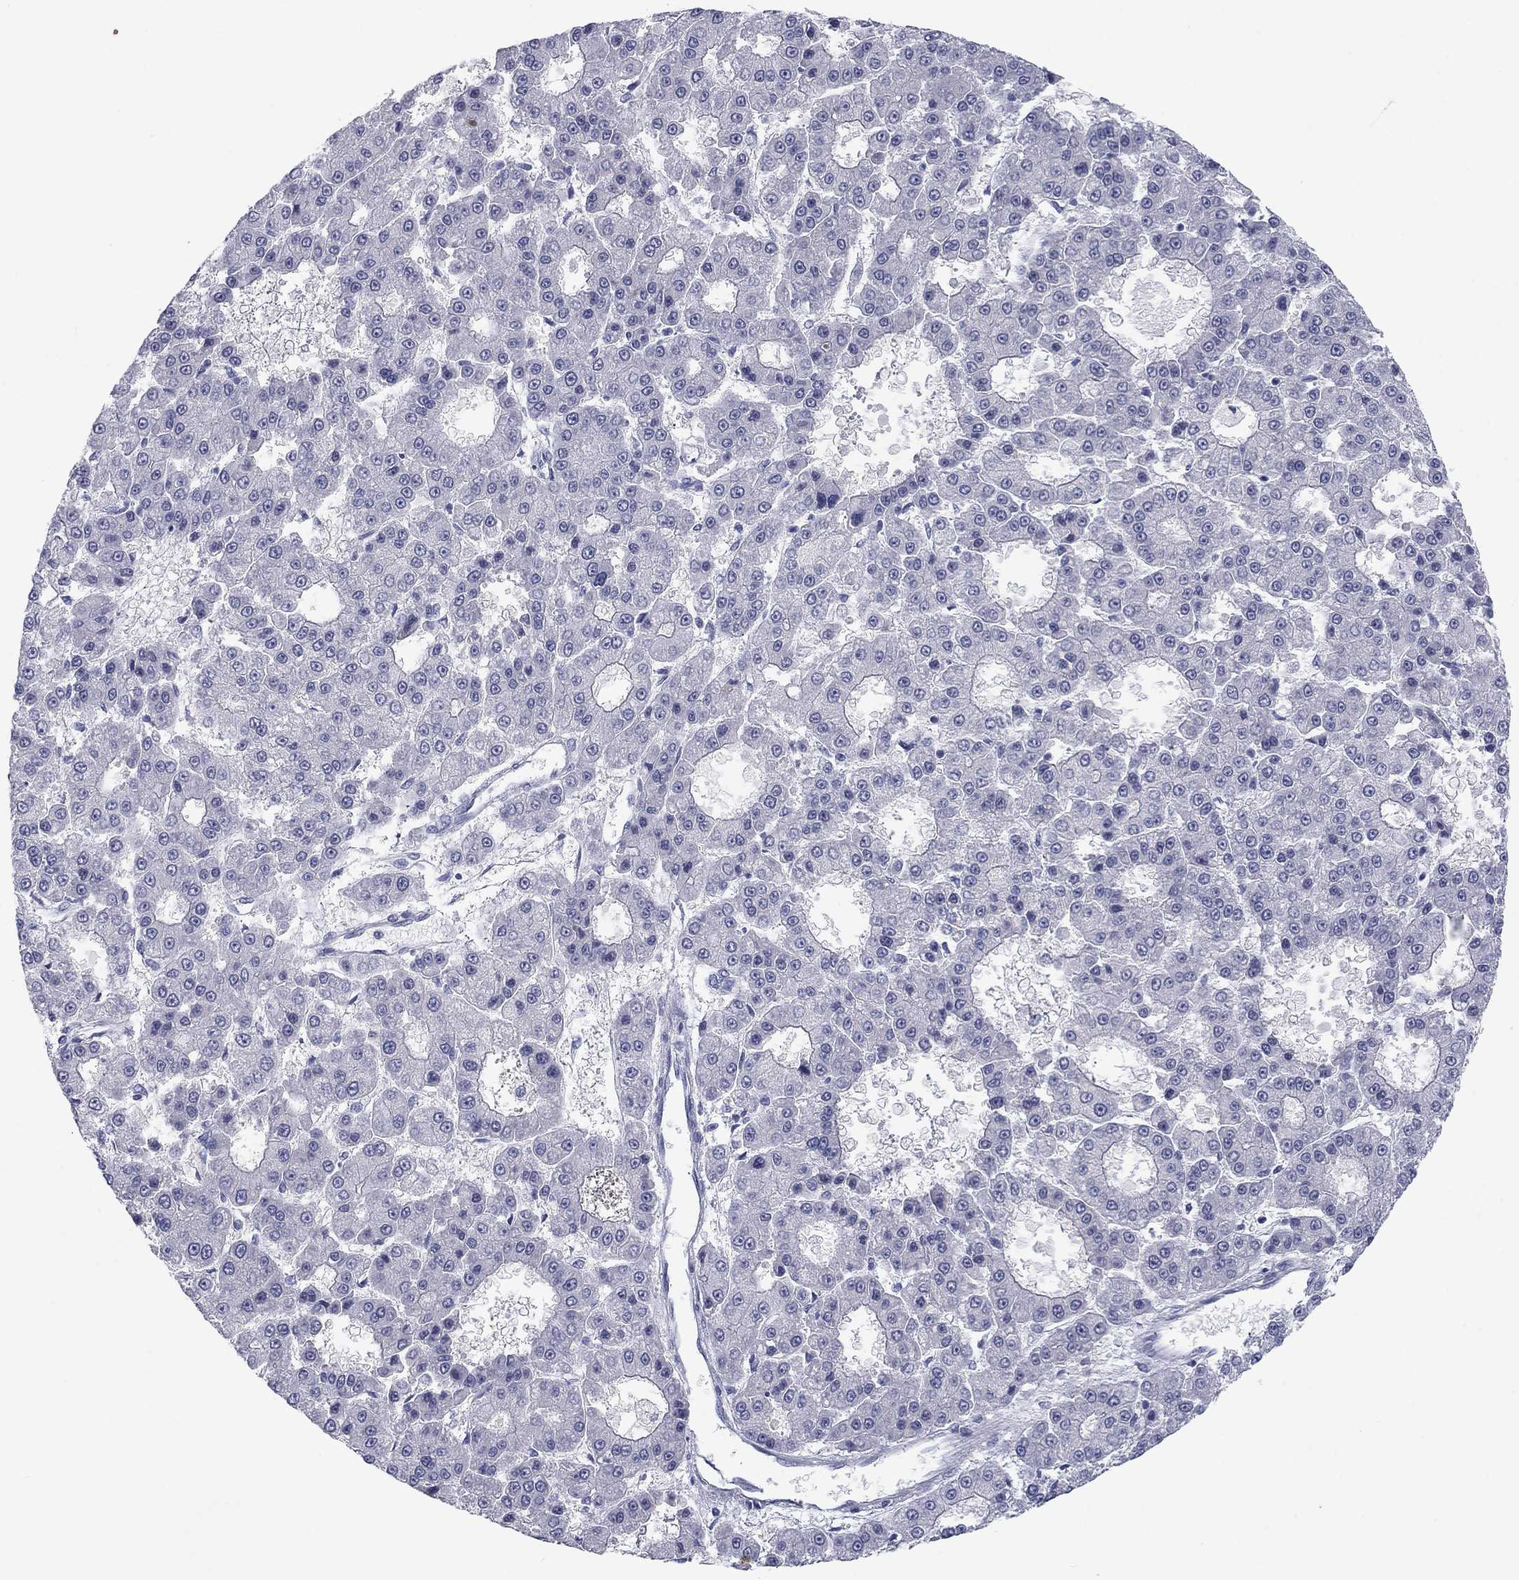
{"staining": {"intensity": "negative", "quantity": "none", "location": "none"}, "tissue": "liver cancer", "cell_type": "Tumor cells", "image_type": "cancer", "snomed": [{"axis": "morphology", "description": "Carcinoma, Hepatocellular, NOS"}, {"axis": "topography", "description": "Liver"}], "caption": "A photomicrograph of liver hepatocellular carcinoma stained for a protein shows no brown staining in tumor cells.", "gene": "CALB1", "patient": {"sex": "male", "age": 70}}